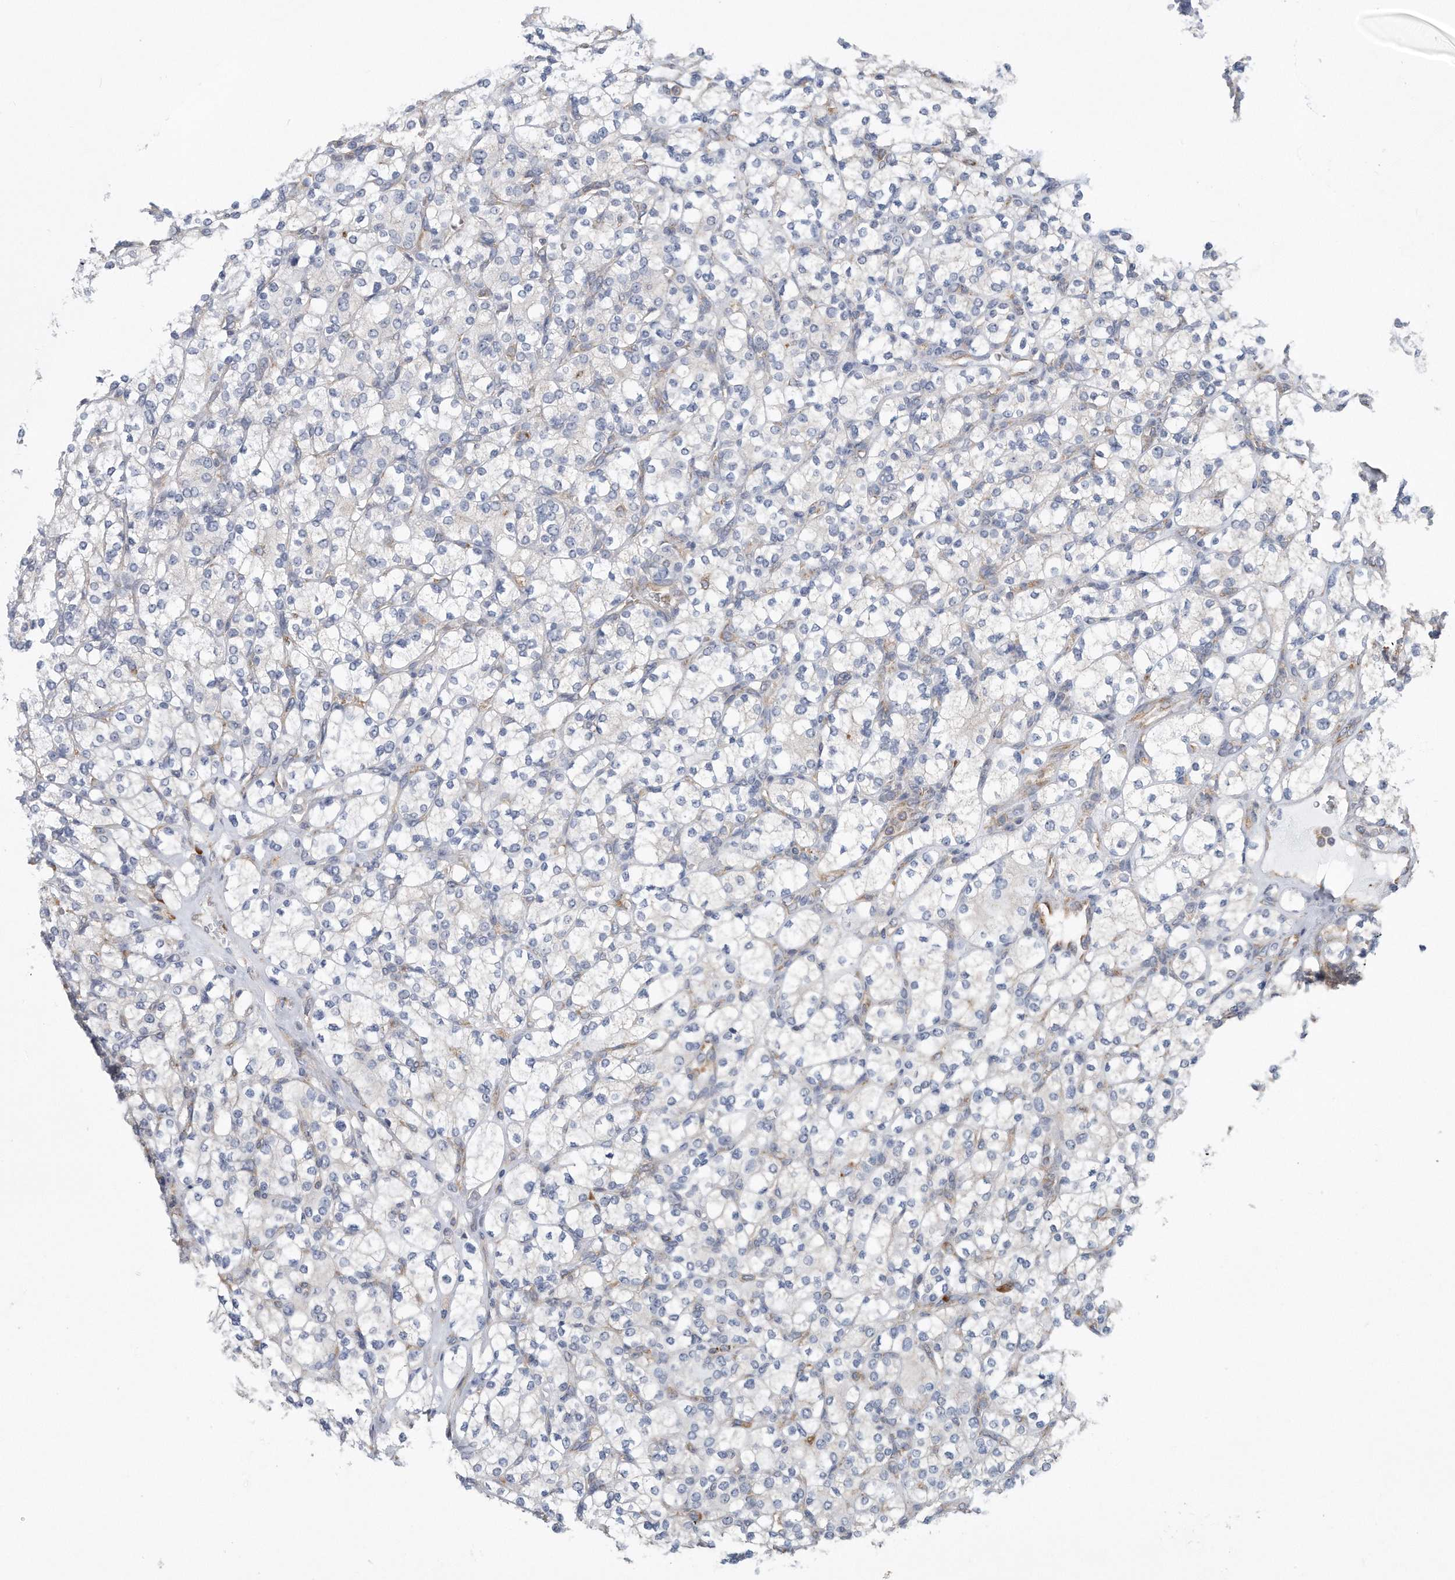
{"staining": {"intensity": "negative", "quantity": "none", "location": "none"}, "tissue": "renal cancer", "cell_type": "Tumor cells", "image_type": "cancer", "snomed": [{"axis": "morphology", "description": "Adenocarcinoma, NOS"}, {"axis": "topography", "description": "Kidney"}], "caption": "Immunohistochemical staining of human renal adenocarcinoma shows no significant expression in tumor cells.", "gene": "RPL26L1", "patient": {"sex": "male", "age": 77}}